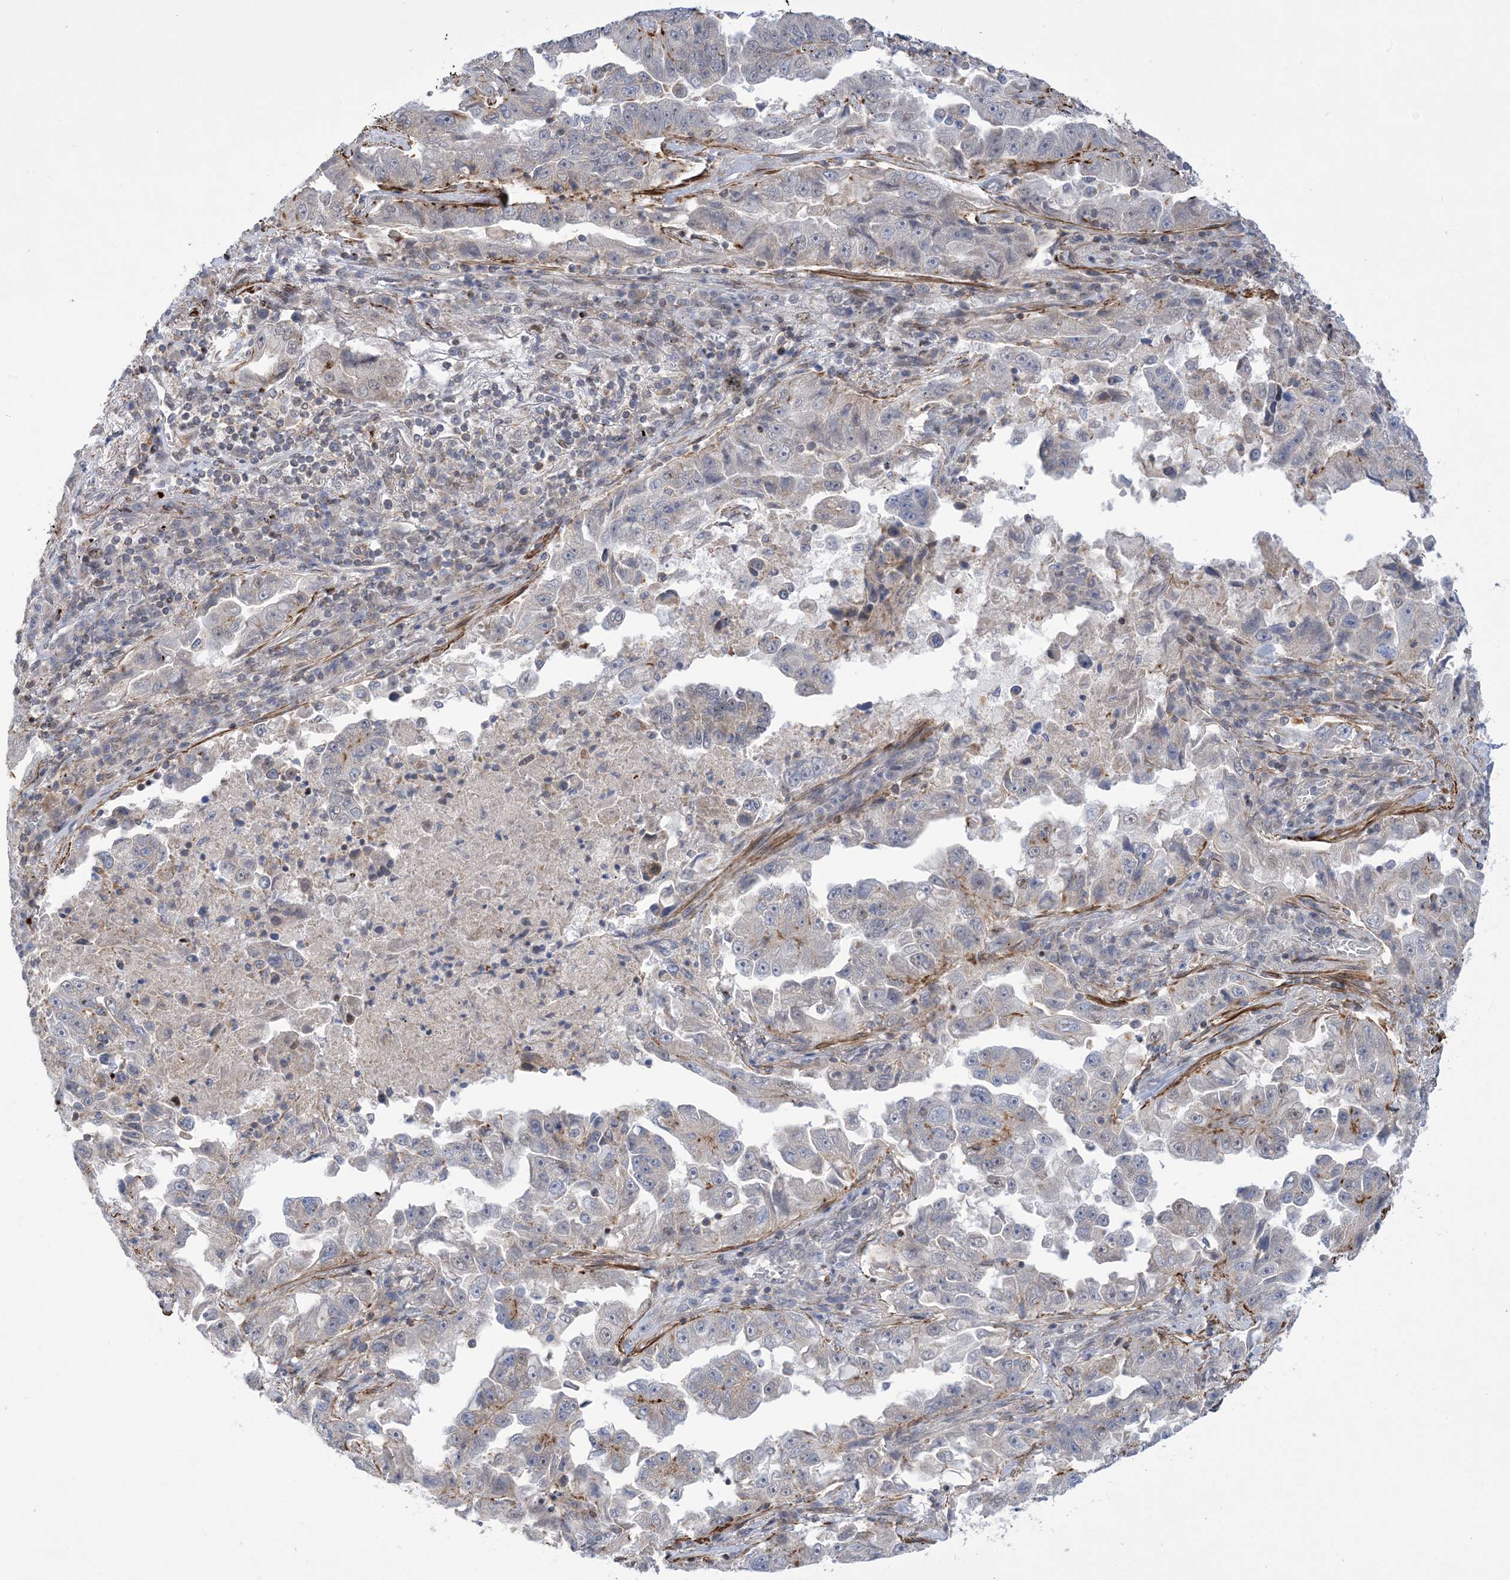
{"staining": {"intensity": "negative", "quantity": "none", "location": "none"}, "tissue": "lung cancer", "cell_type": "Tumor cells", "image_type": "cancer", "snomed": [{"axis": "morphology", "description": "Adenocarcinoma, NOS"}, {"axis": "topography", "description": "Lung"}], "caption": "Immunohistochemistry of lung adenocarcinoma displays no staining in tumor cells.", "gene": "ZNF8", "patient": {"sex": "female", "age": 51}}